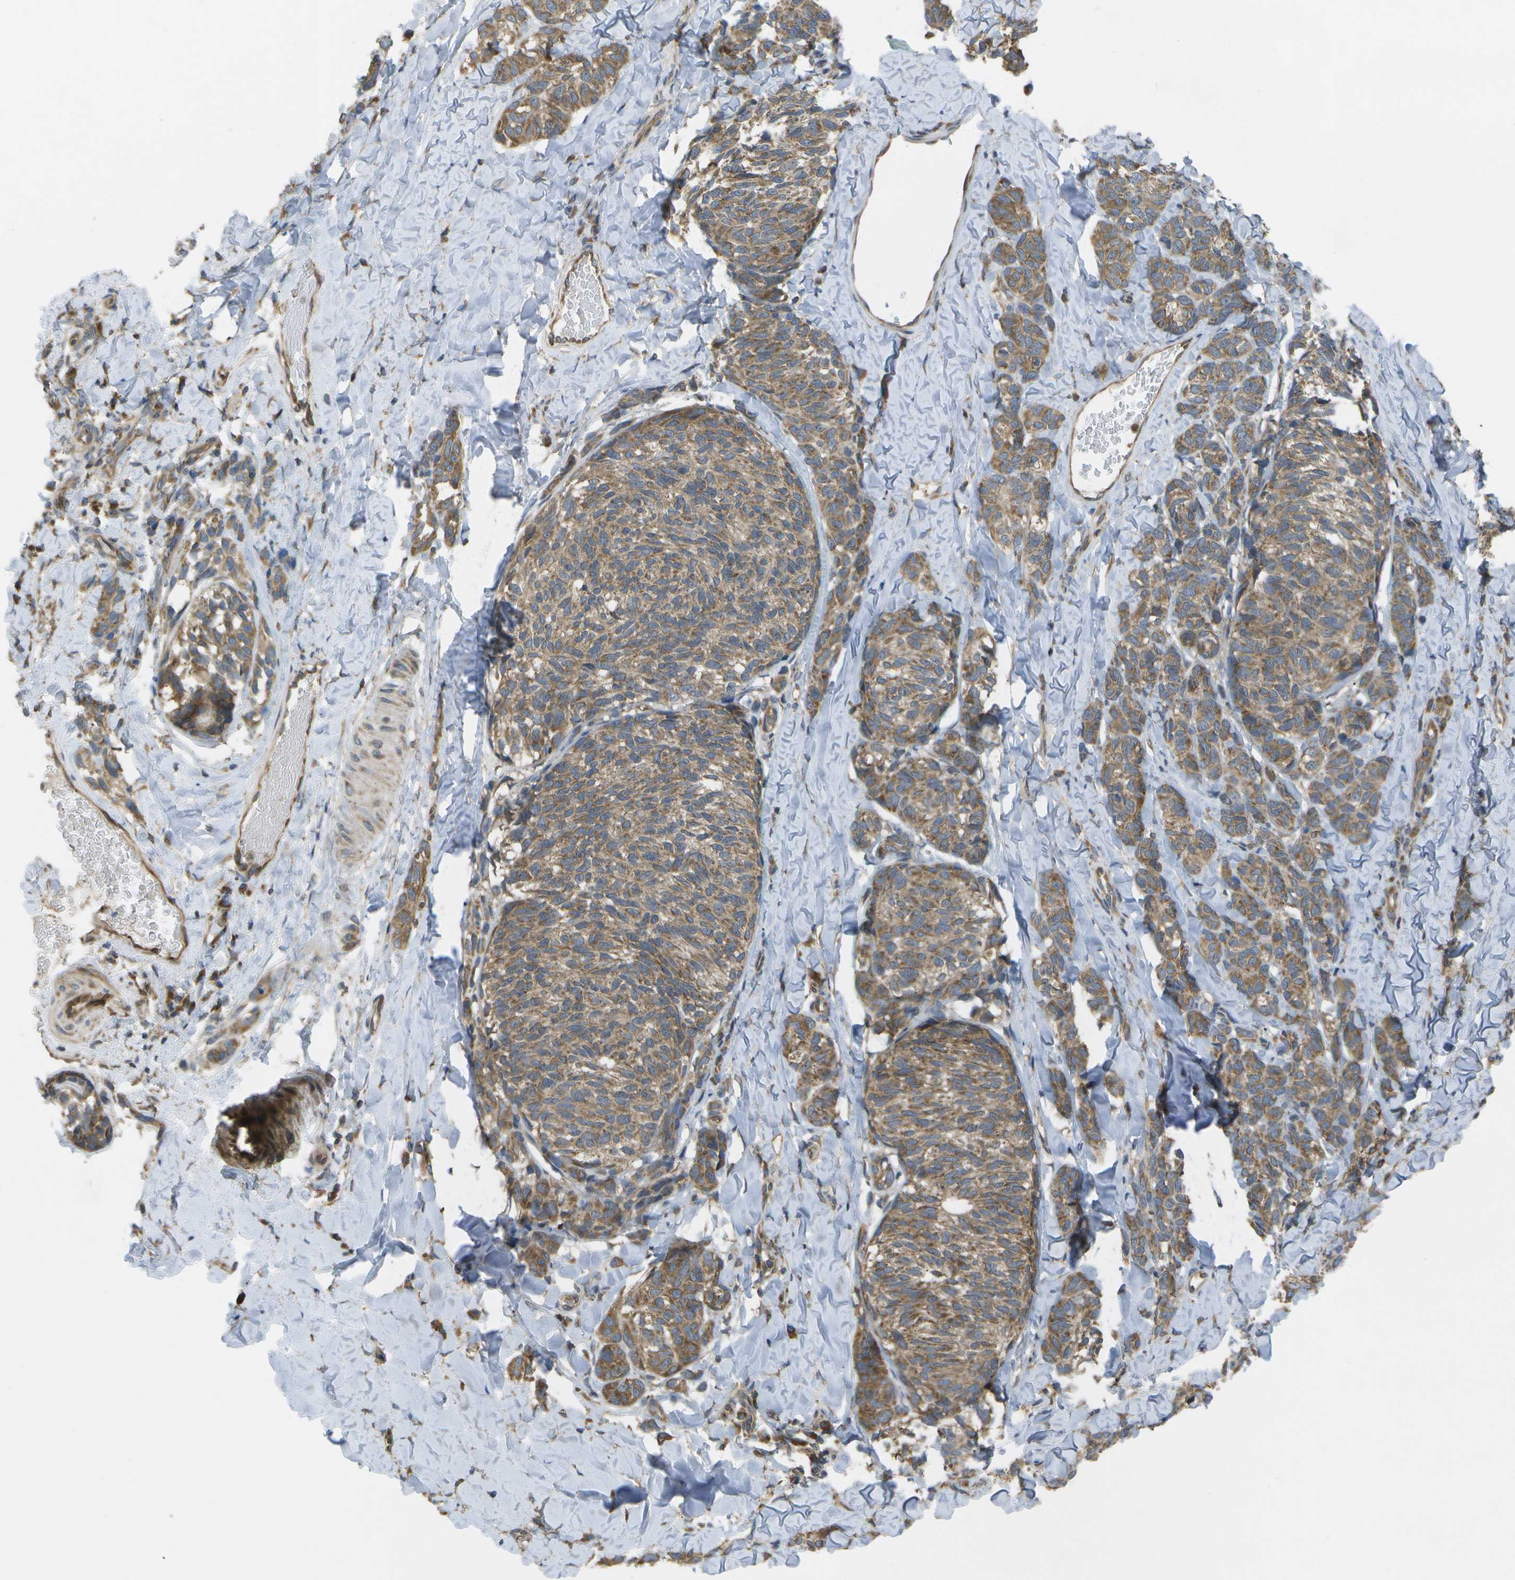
{"staining": {"intensity": "moderate", "quantity": ">75%", "location": "cytoplasmic/membranous"}, "tissue": "melanoma", "cell_type": "Tumor cells", "image_type": "cancer", "snomed": [{"axis": "morphology", "description": "Malignant melanoma, NOS"}, {"axis": "topography", "description": "Skin"}], "caption": "High-power microscopy captured an IHC photomicrograph of melanoma, revealing moderate cytoplasmic/membranous expression in approximately >75% of tumor cells. (DAB IHC, brown staining for protein, blue staining for nuclei).", "gene": "DPM3", "patient": {"sex": "female", "age": 73}}